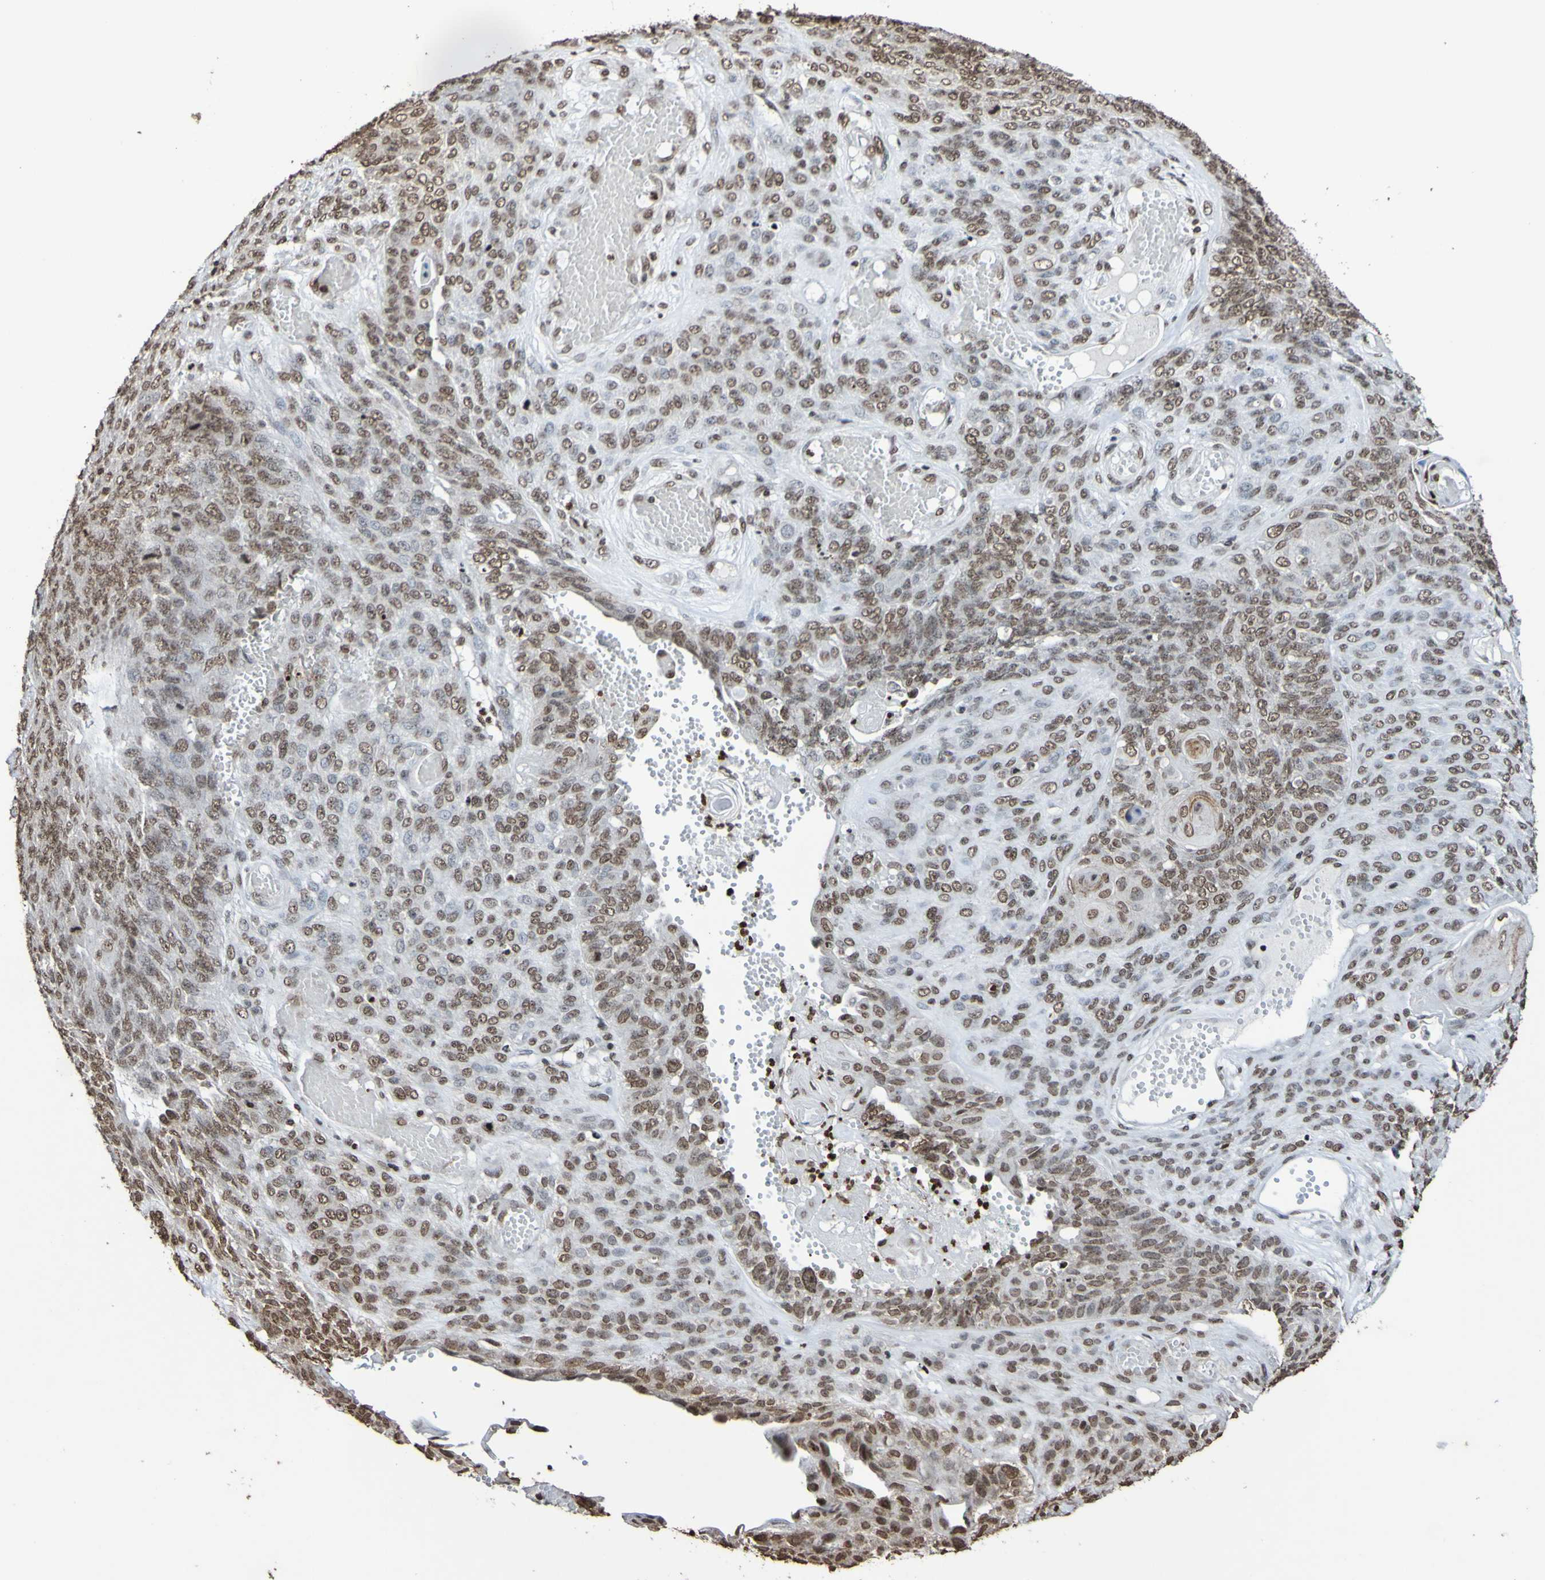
{"staining": {"intensity": "moderate", "quantity": "25%-75%", "location": "nuclear"}, "tissue": "endometrial cancer", "cell_type": "Tumor cells", "image_type": "cancer", "snomed": [{"axis": "morphology", "description": "Adenocarcinoma, NOS"}, {"axis": "topography", "description": "Endometrium"}], "caption": "Immunohistochemistry (IHC) staining of endometrial adenocarcinoma, which displays medium levels of moderate nuclear positivity in about 25%-75% of tumor cells indicating moderate nuclear protein positivity. The staining was performed using DAB (brown) for protein detection and nuclei were counterstained in hematoxylin (blue).", "gene": "GFI1", "patient": {"sex": "female", "age": 32}}